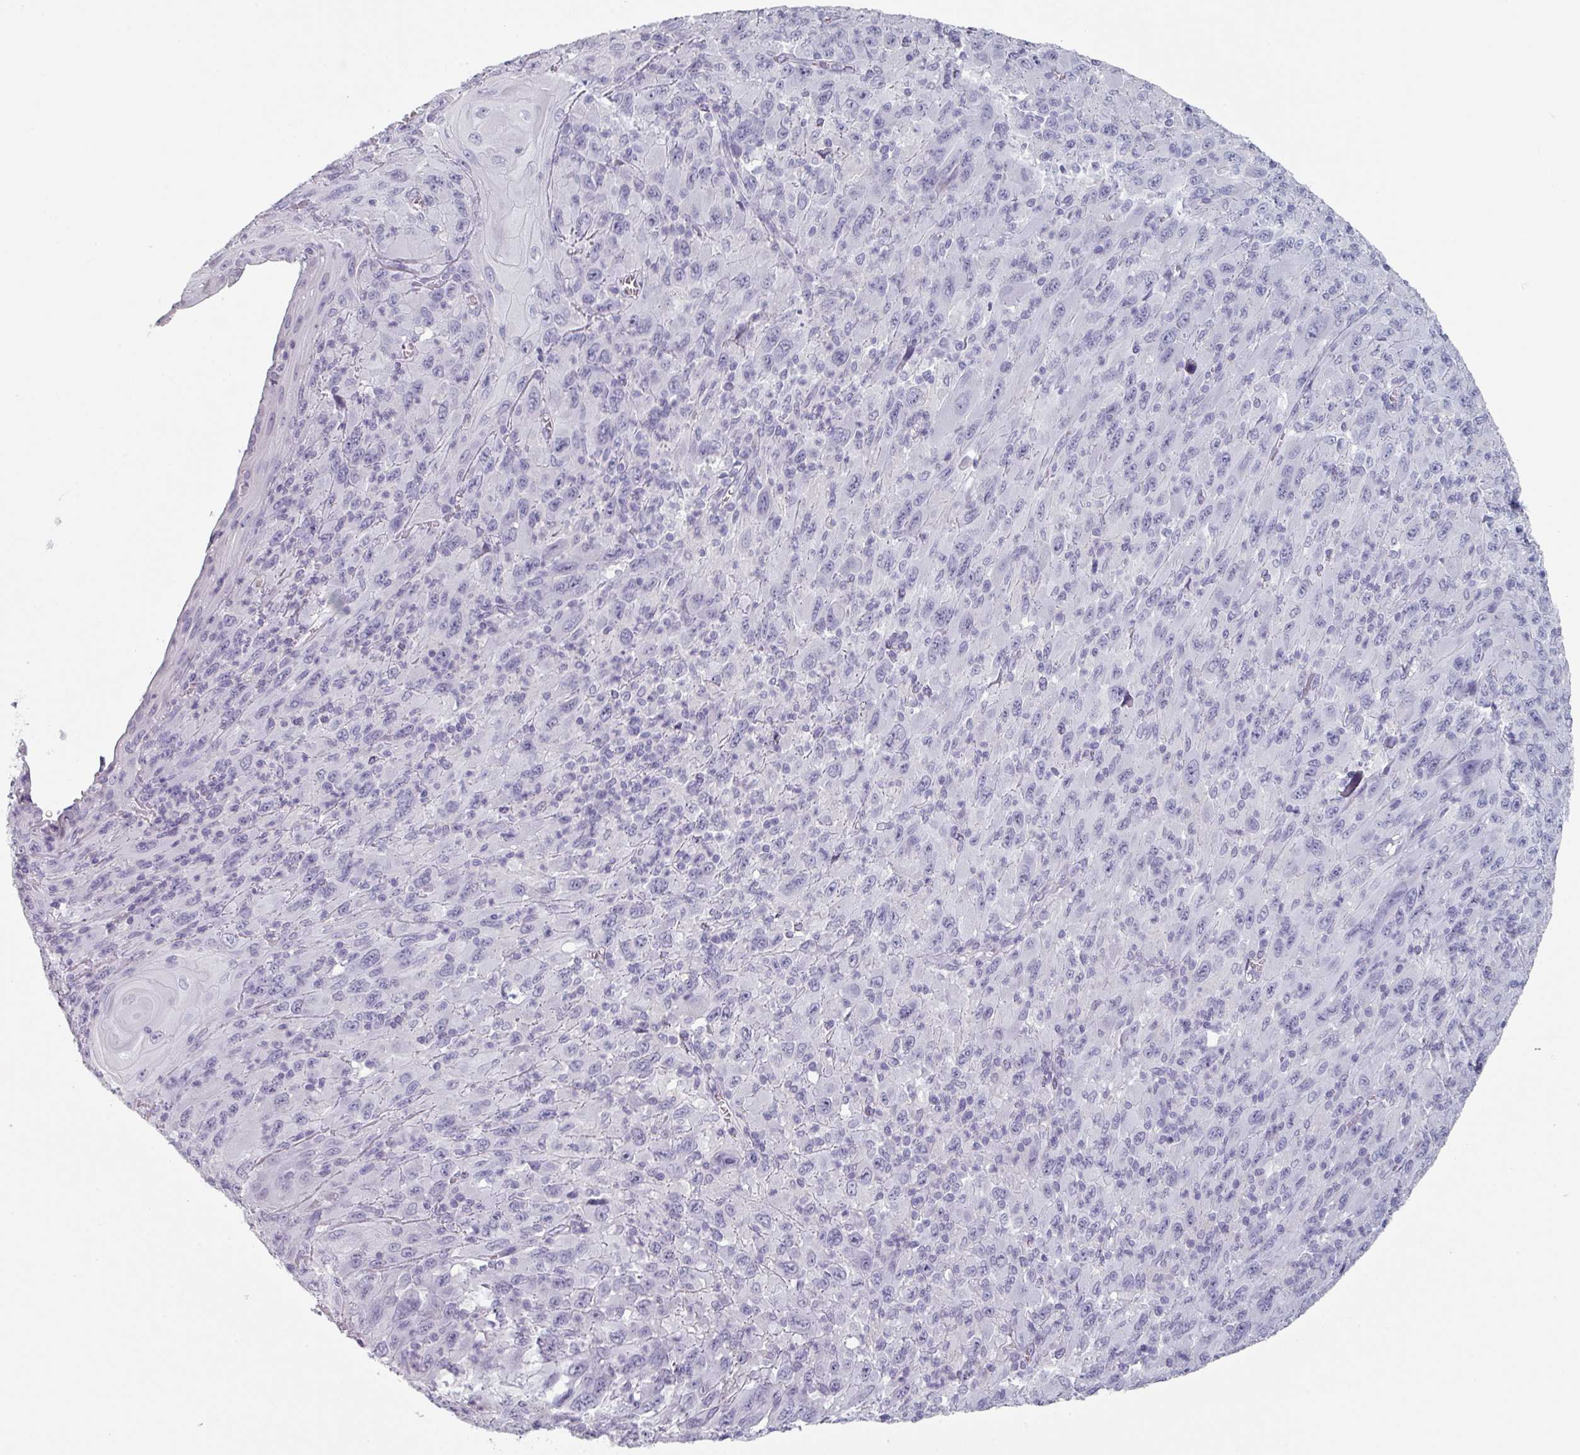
{"staining": {"intensity": "negative", "quantity": "none", "location": "none"}, "tissue": "melanoma", "cell_type": "Tumor cells", "image_type": "cancer", "snomed": [{"axis": "morphology", "description": "Malignant melanoma, Metastatic site"}, {"axis": "topography", "description": "Skin"}], "caption": "Human malignant melanoma (metastatic site) stained for a protein using immunohistochemistry displays no positivity in tumor cells.", "gene": "SLC35G2", "patient": {"sex": "female", "age": 56}}